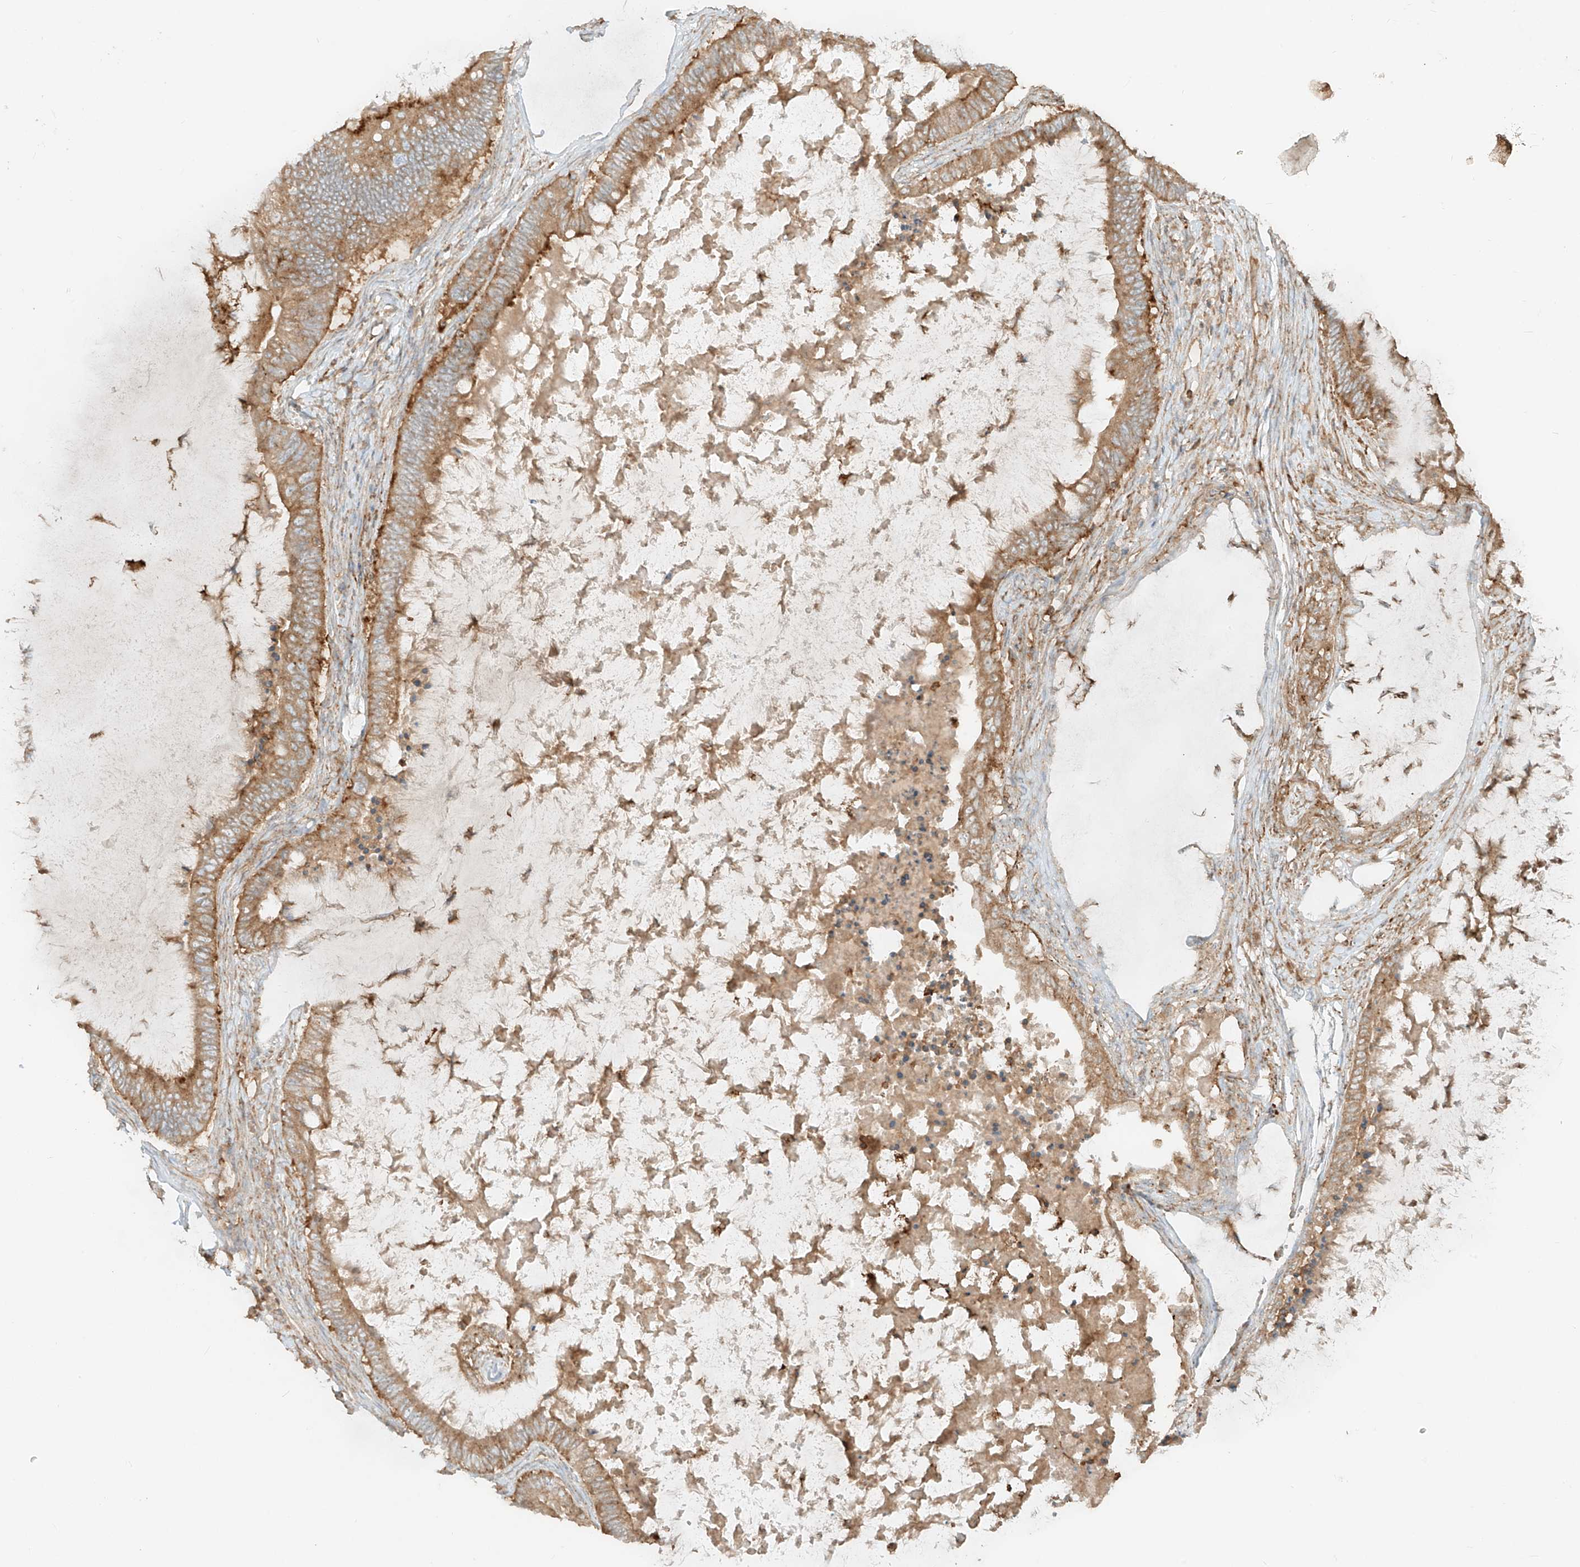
{"staining": {"intensity": "moderate", "quantity": ">75%", "location": "cytoplasmic/membranous"}, "tissue": "ovarian cancer", "cell_type": "Tumor cells", "image_type": "cancer", "snomed": [{"axis": "morphology", "description": "Cystadenocarcinoma, mucinous, NOS"}, {"axis": "topography", "description": "Ovary"}], "caption": "IHC staining of ovarian mucinous cystadenocarcinoma, which displays medium levels of moderate cytoplasmic/membranous staining in about >75% of tumor cells indicating moderate cytoplasmic/membranous protein staining. The staining was performed using DAB (brown) for protein detection and nuclei were counterstained in hematoxylin (blue).", "gene": "CCDC115", "patient": {"sex": "female", "age": 61}}